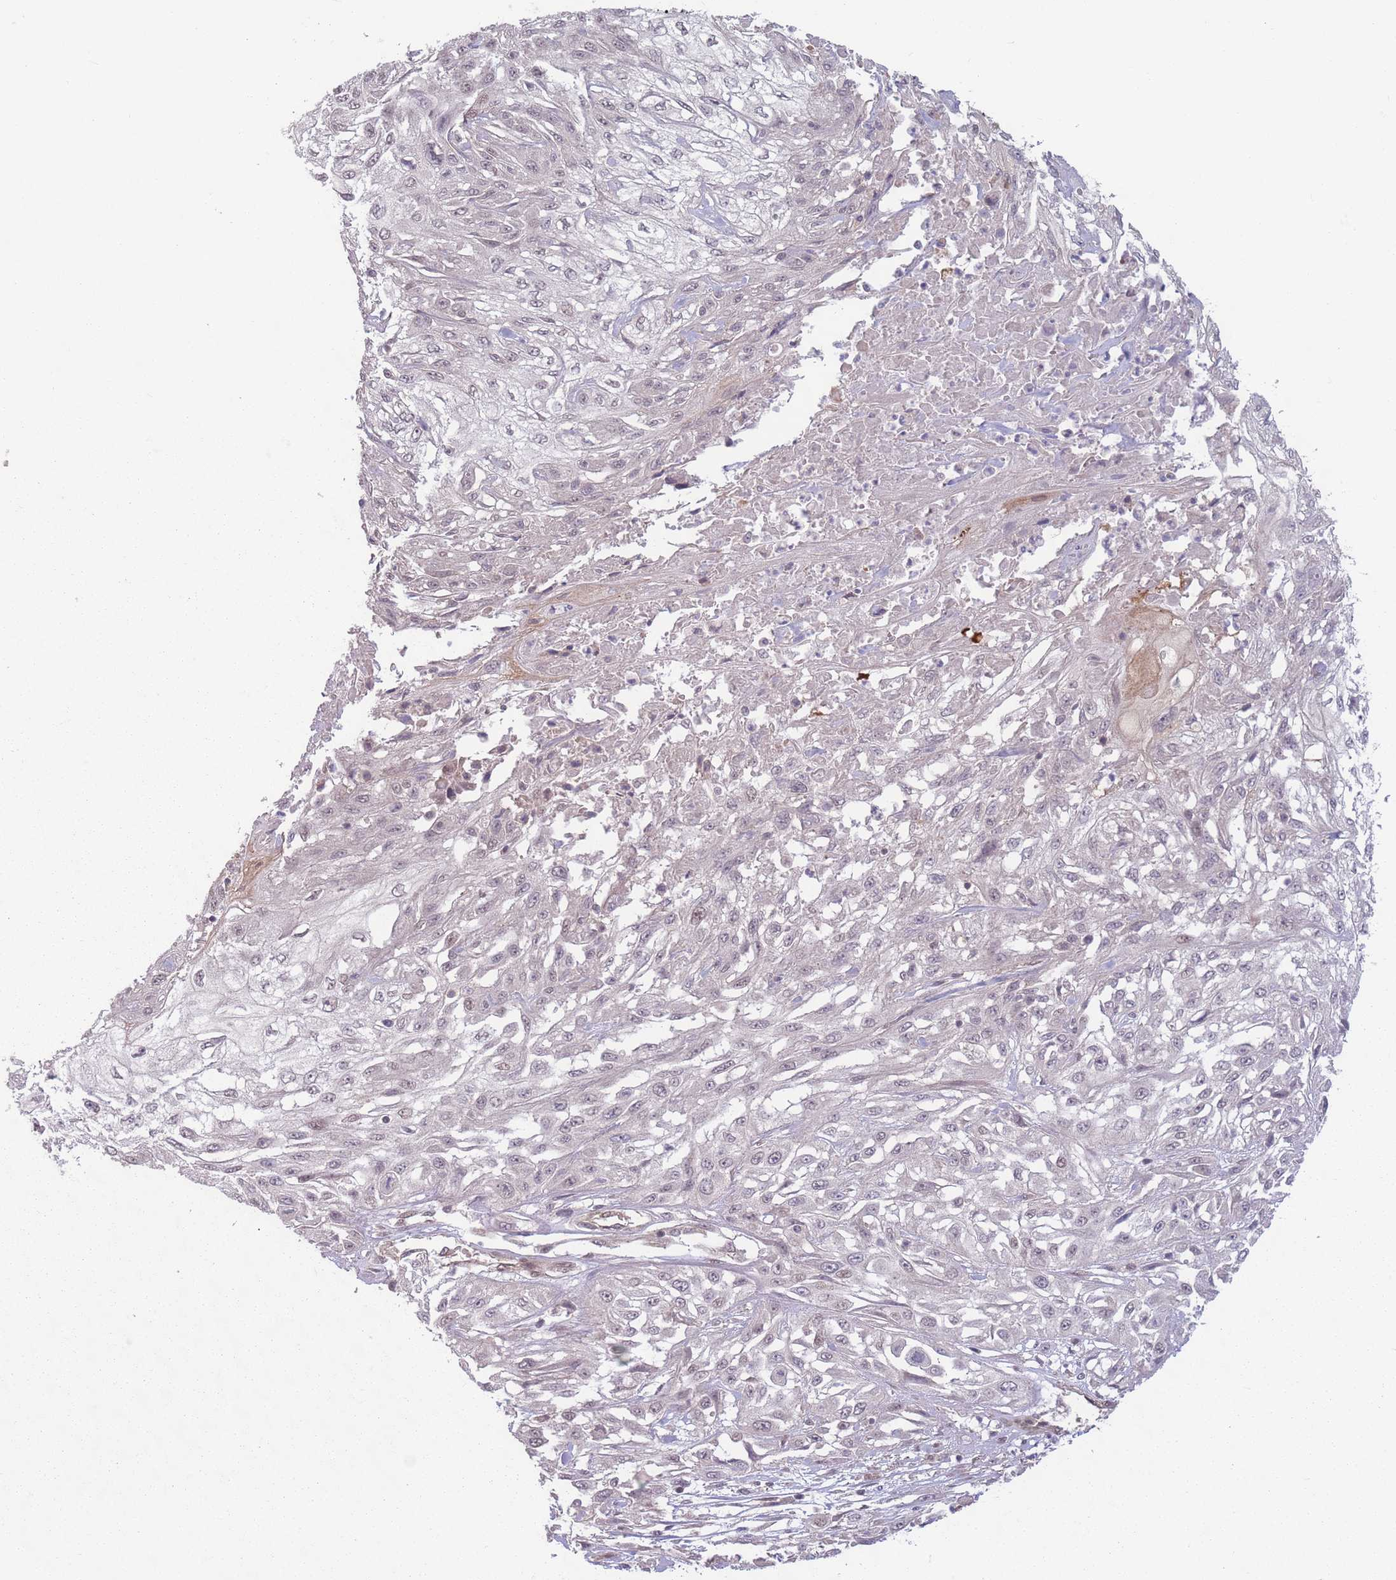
{"staining": {"intensity": "negative", "quantity": "none", "location": "none"}, "tissue": "skin cancer", "cell_type": "Tumor cells", "image_type": "cancer", "snomed": [{"axis": "morphology", "description": "Squamous cell carcinoma, NOS"}, {"axis": "morphology", "description": "Squamous cell carcinoma, metastatic, NOS"}, {"axis": "topography", "description": "Skin"}, {"axis": "topography", "description": "Lymph node"}], "caption": "The IHC image has no significant positivity in tumor cells of skin cancer tissue.", "gene": "CCDC154", "patient": {"sex": "male", "age": 75}}